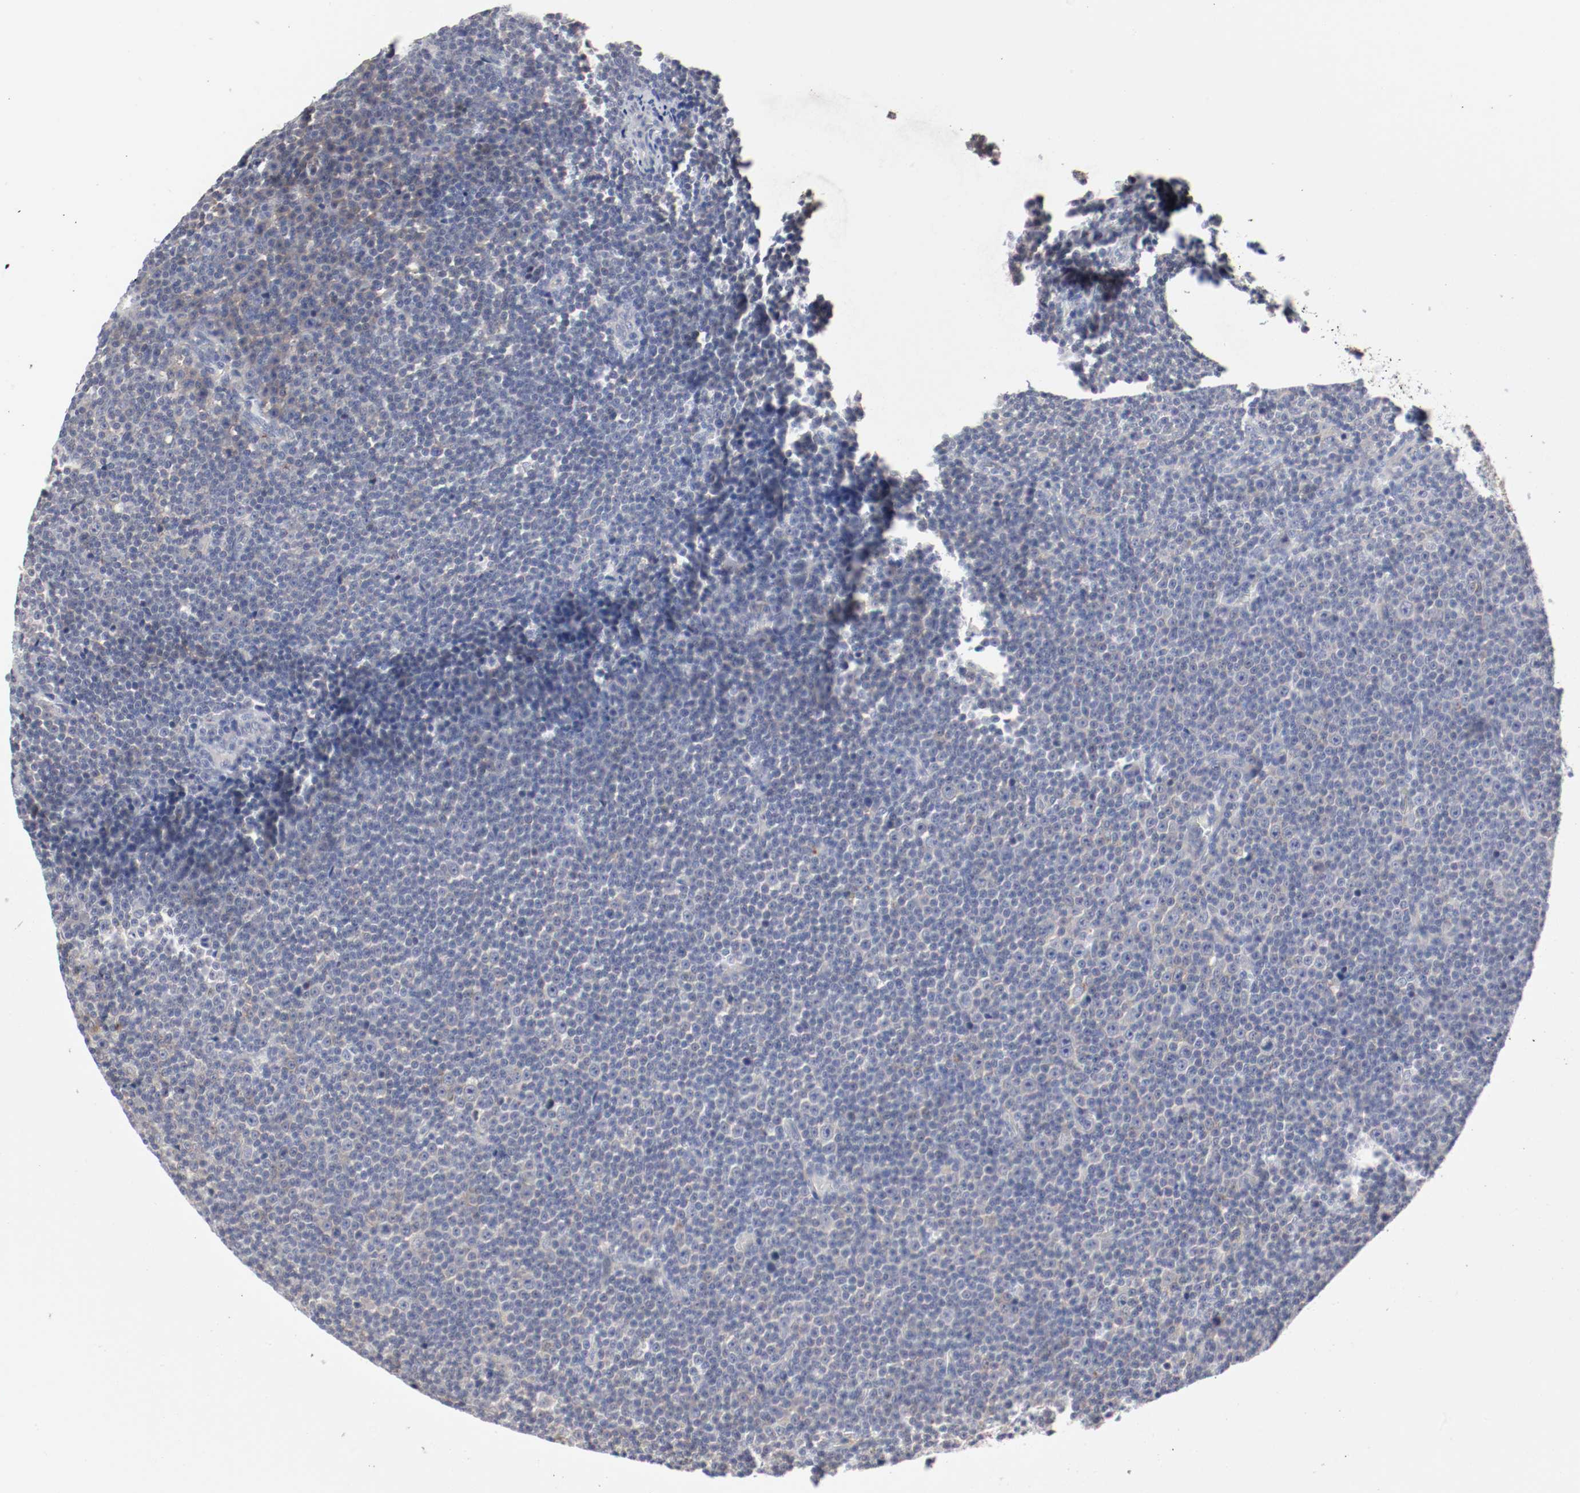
{"staining": {"intensity": "weak", "quantity": "<25%", "location": "cytoplasmic/membranous"}, "tissue": "lymphoma", "cell_type": "Tumor cells", "image_type": "cancer", "snomed": [{"axis": "morphology", "description": "Malignant lymphoma, non-Hodgkin's type, Low grade"}, {"axis": "topography", "description": "Lymph node"}], "caption": "This is an immunohistochemistry photomicrograph of malignant lymphoma, non-Hodgkin's type (low-grade). There is no expression in tumor cells.", "gene": "FGFBP1", "patient": {"sex": "female", "age": 67}}